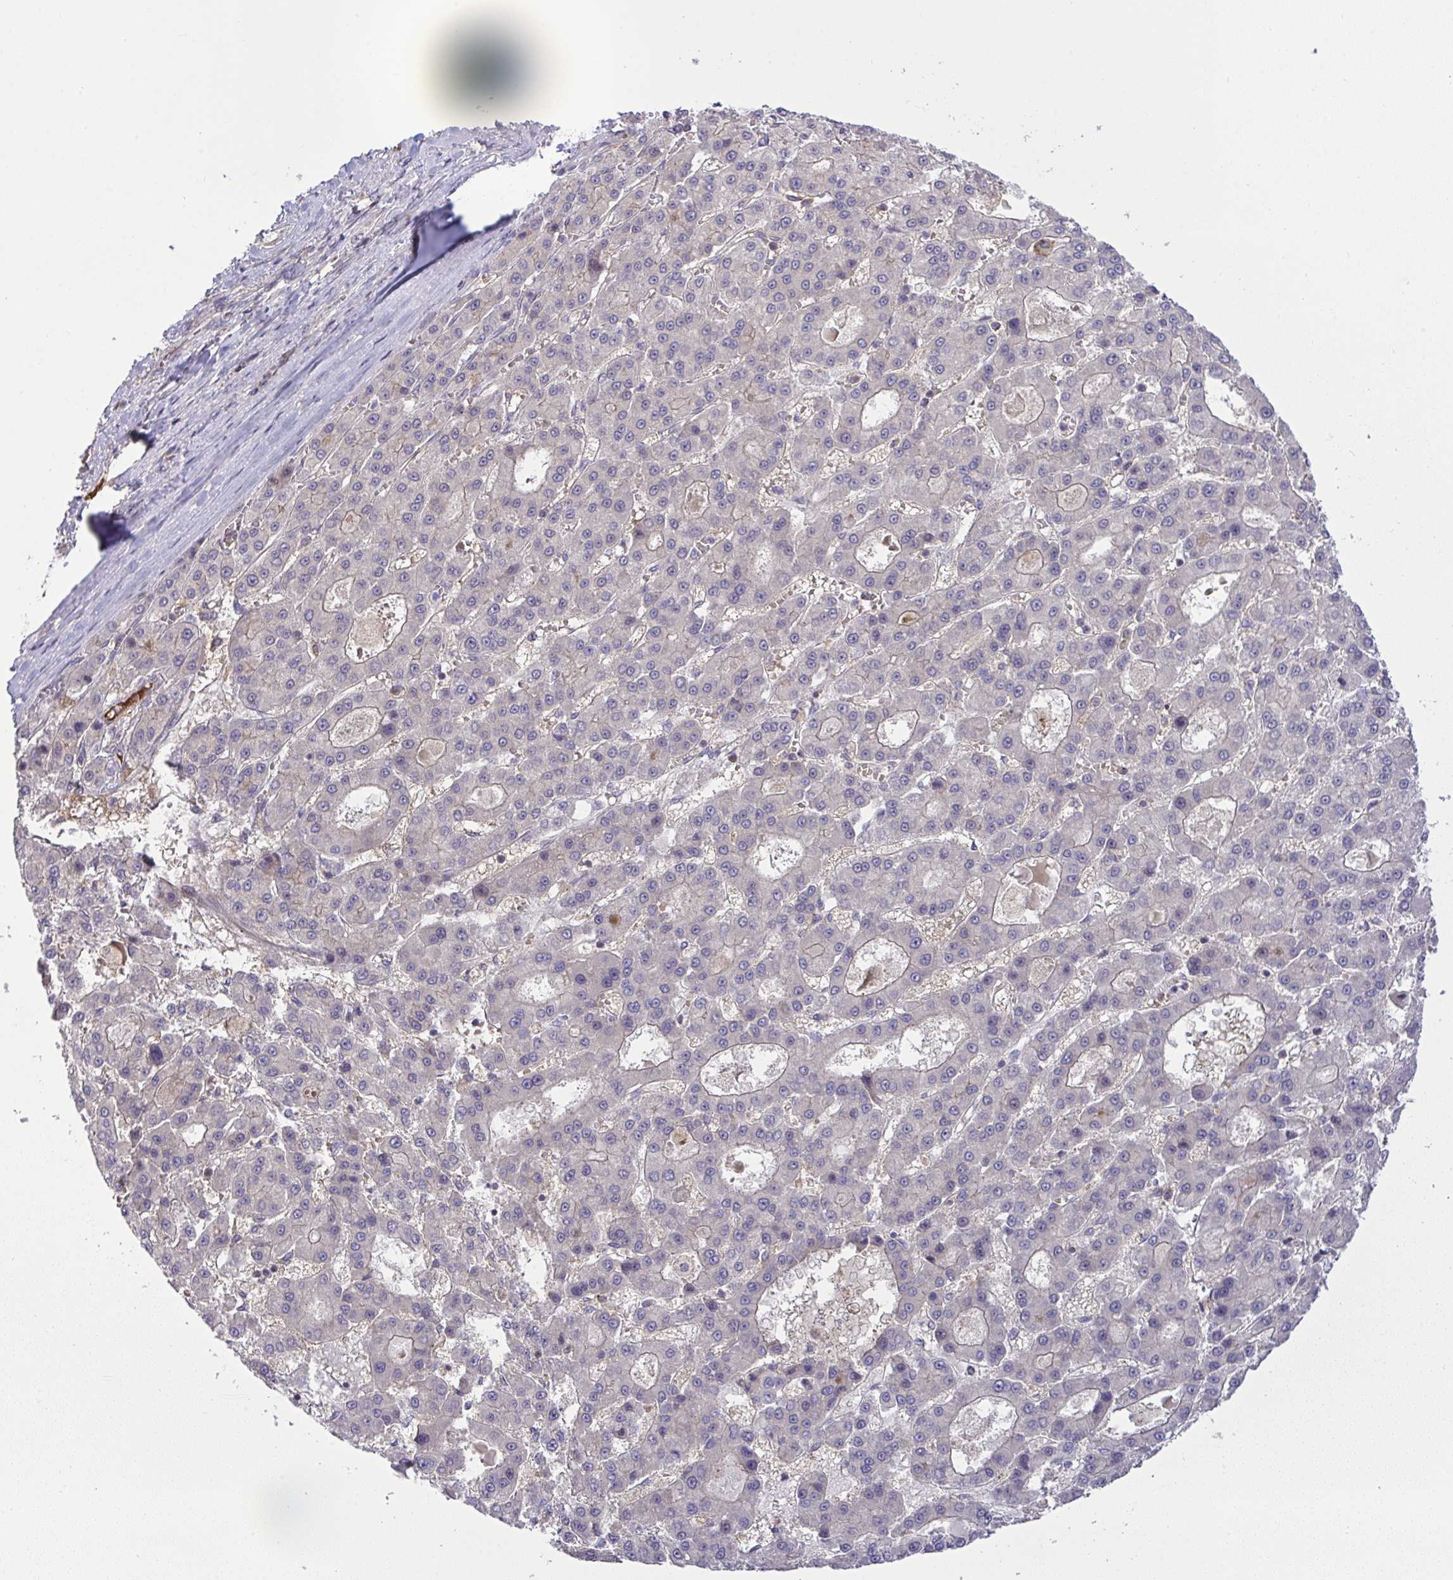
{"staining": {"intensity": "negative", "quantity": "none", "location": "none"}, "tissue": "liver cancer", "cell_type": "Tumor cells", "image_type": "cancer", "snomed": [{"axis": "morphology", "description": "Carcinoma, Hepatocellular, NOS"}, {"axis": "topography", "description": "Liver"}], "caption": "High magnification brightfield microscopy of liver hepatocellular carcinoma stained with DAB (3,3'-diaminobenzidine) (brown) and counterstained with hematoxylin (blue): tumor cells show no significant expression.", "gene": "SLC9A6", "patient": {"sex": "male", "age": 70}}